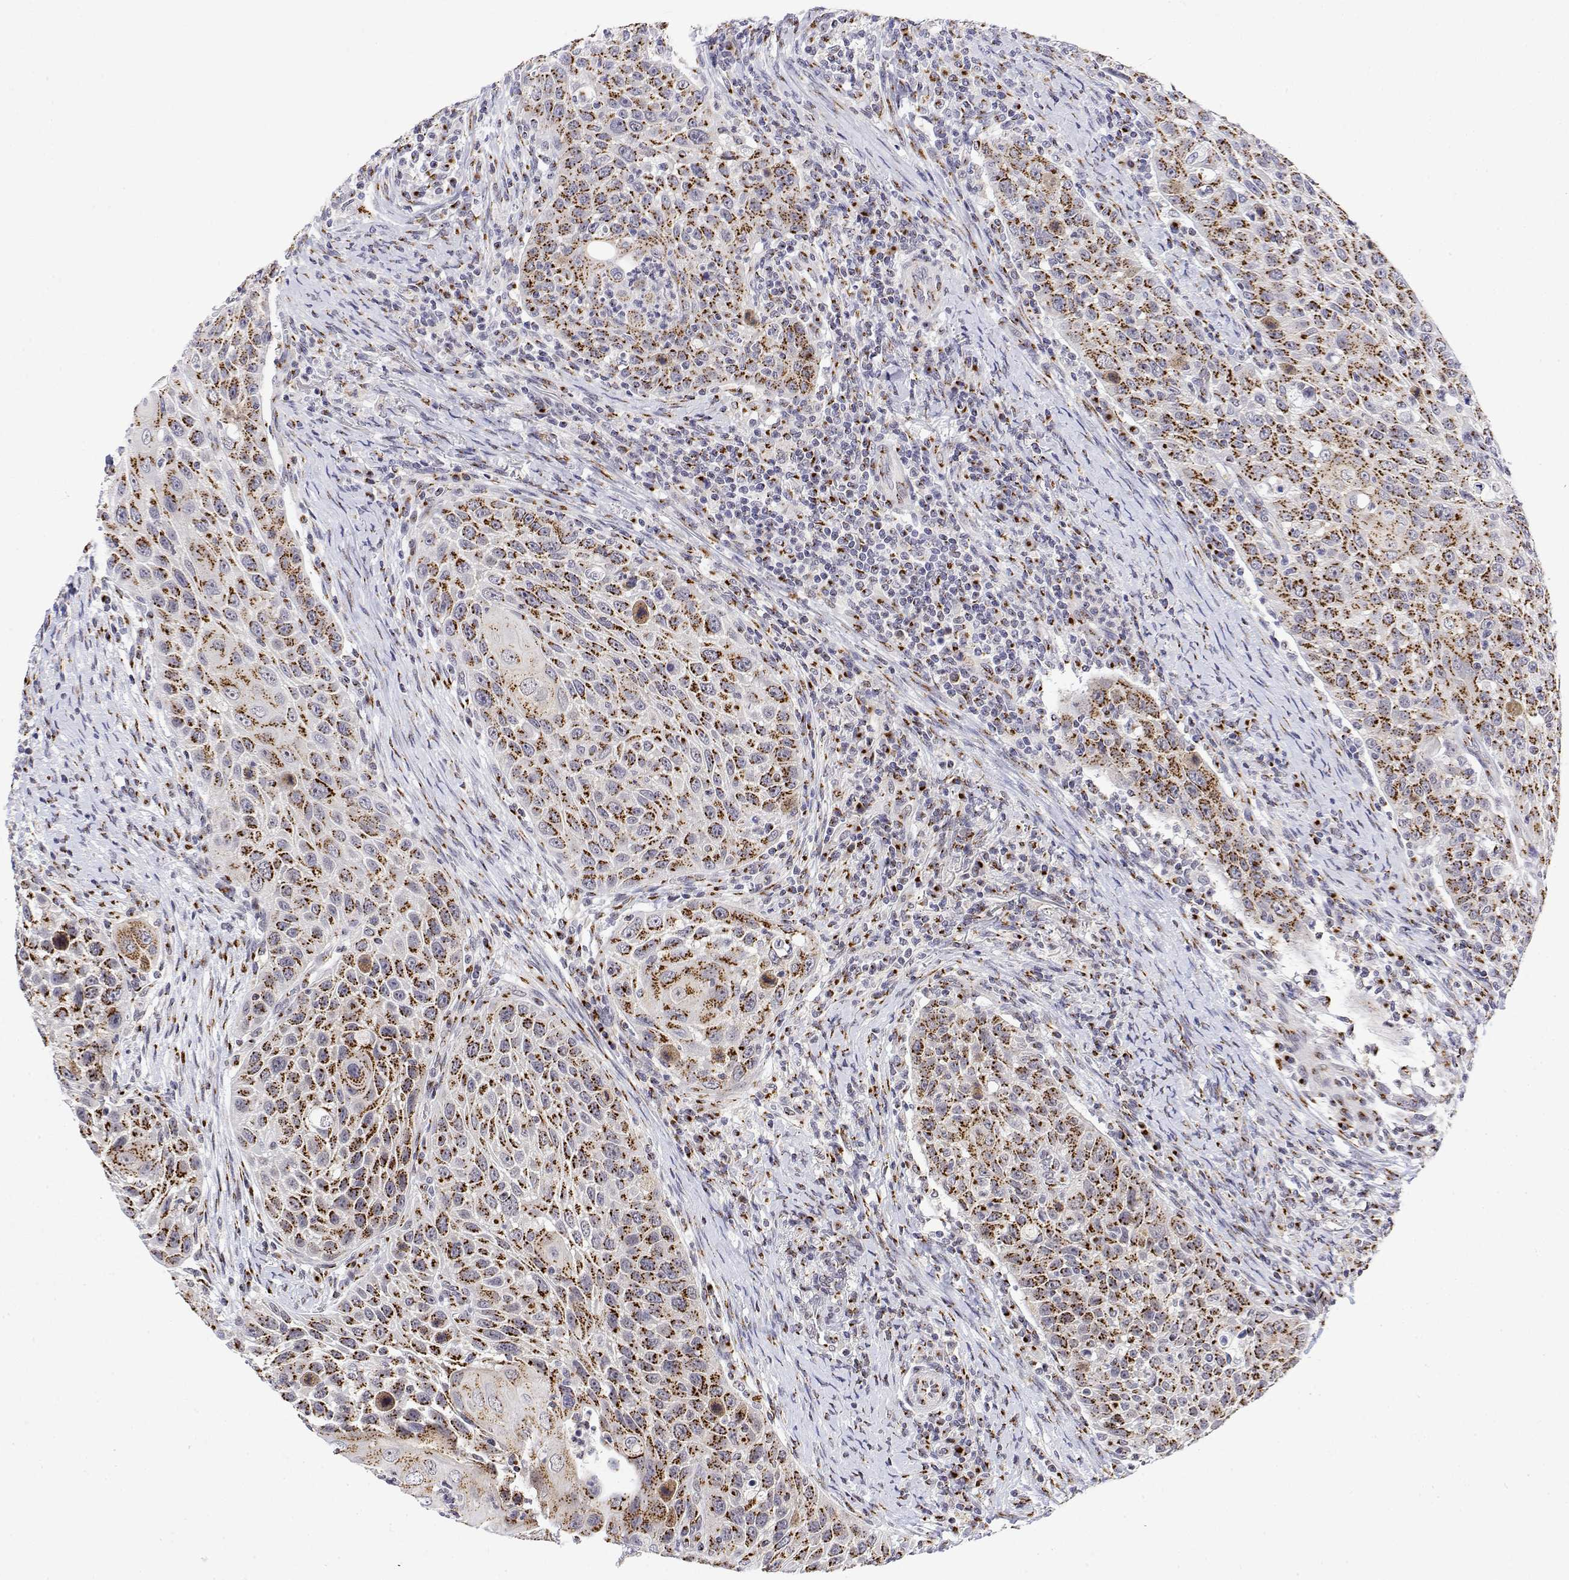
{"staining": {"intensity": "strong", "quantity": ">75%", "location": "cytoplasmic/membranous"}, "tissue": "head and neck cancer", "cell_type": "Tumor cells", "image_type": "cancer", "snomed": [{"axis": "morphology", "description": "Squamous cell carcinoma, NOS"}, {"axis": "topography", "description": "Head-Neck"}], "caption": "This is a photomicrograph of immunohistochemistry staining of head and neck squamous cell carcinoma, which shows strong positivity in the cytoplasmic/membranous of tumor cells.", "gene": "YIPF3", "patient": {"sex": "male", "age": 69}}